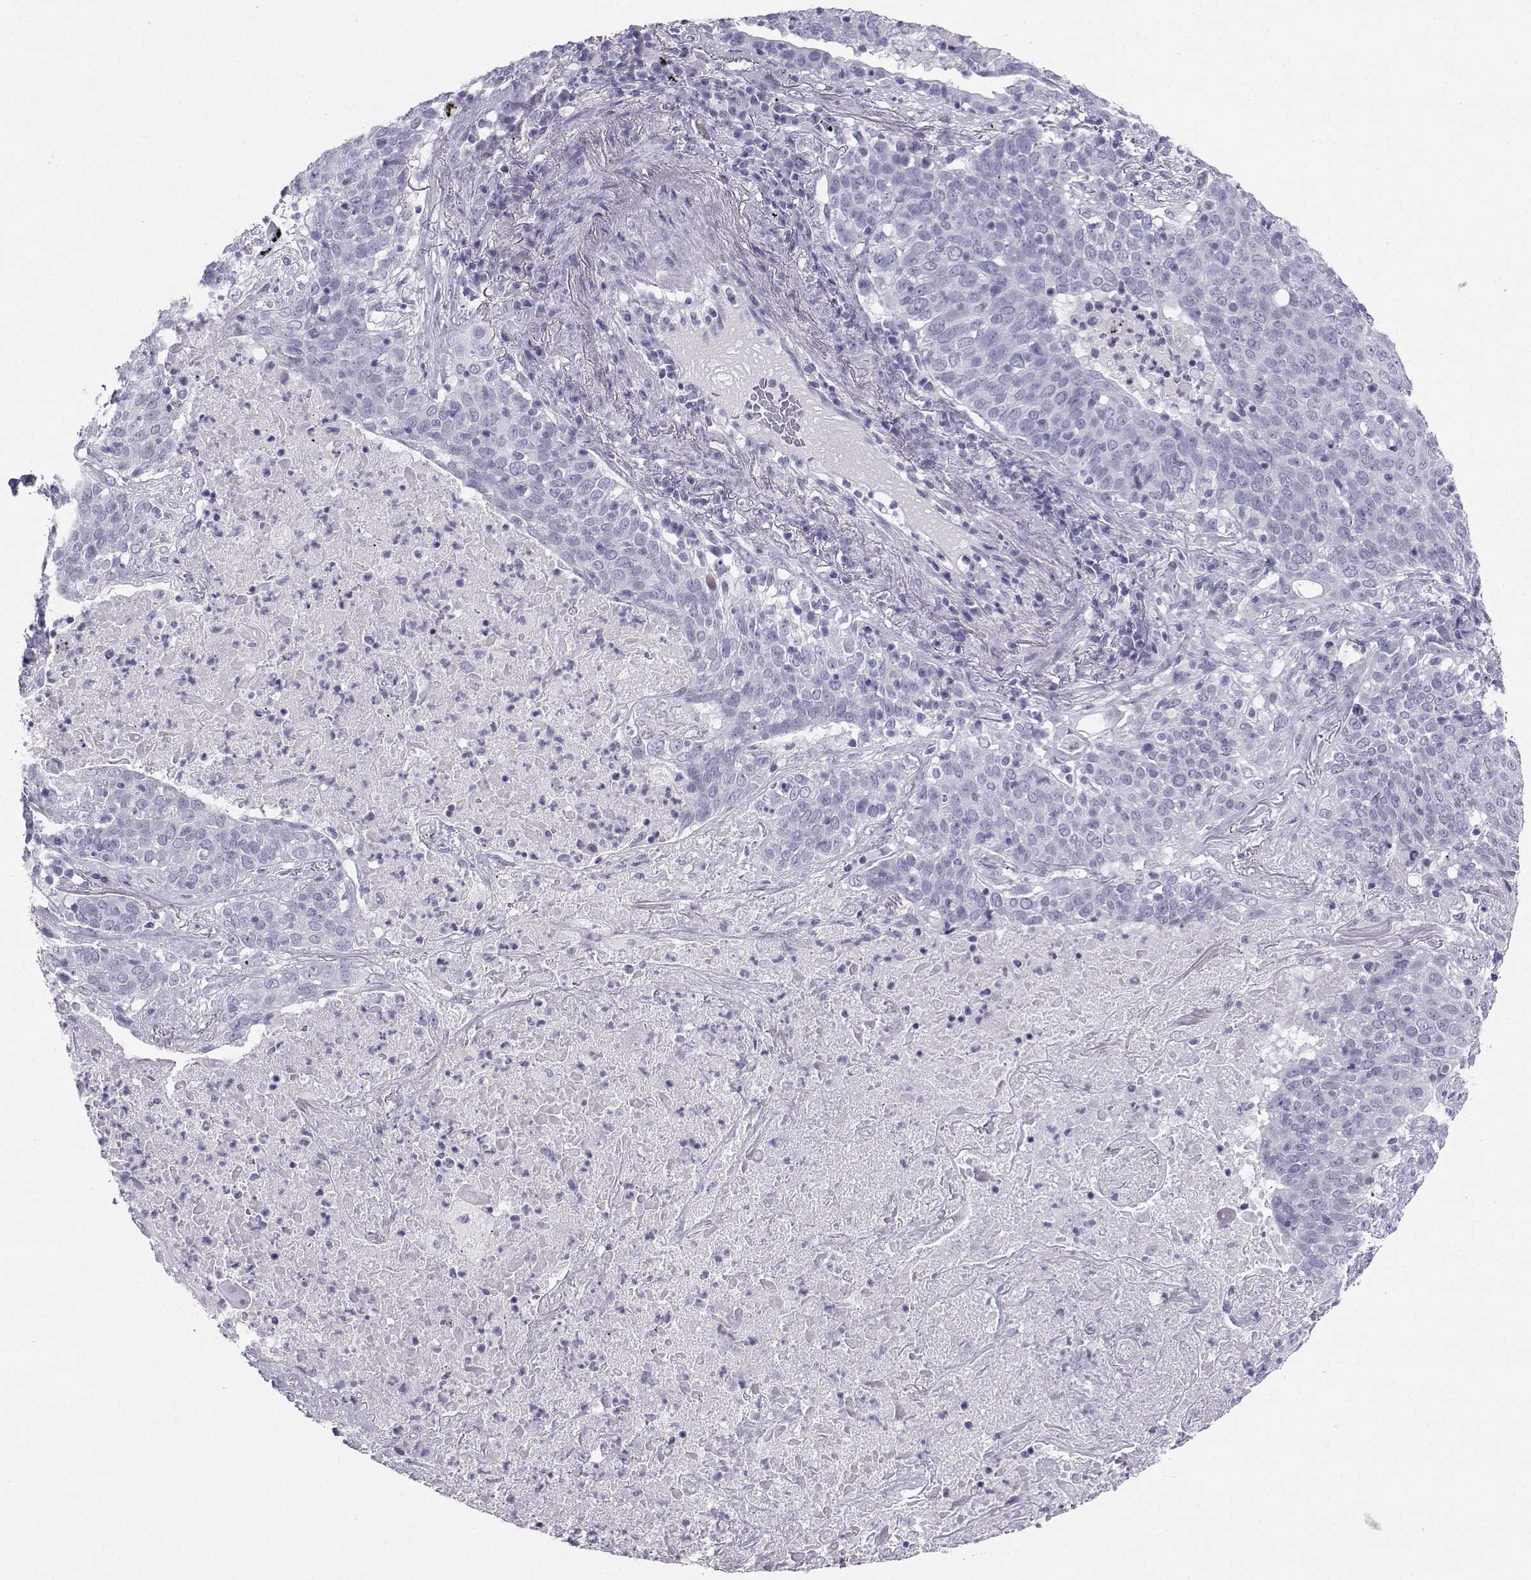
{"staining": {"intensity": "negative", "quantity": "none", "location": "none"}, "tissue": "lung cancer", "cell_type": "Tumor cells", "image_type": "cancer", "snomed": [{"axis": "morphology", "description": "Squamous cell carcinoma, NOS"}, {"axis": "topography", "description": "Lung"}], "caption": "Immunohistochemistry image of neoplastic tissue: lung cancer (squamous cell carcinoma) stained with DAB (3,3'-diaminobenzidine) reveals no significant protein positivity in tumor cells.", "gene": "SST", "patient": {"sex": "male", "age": 82}}